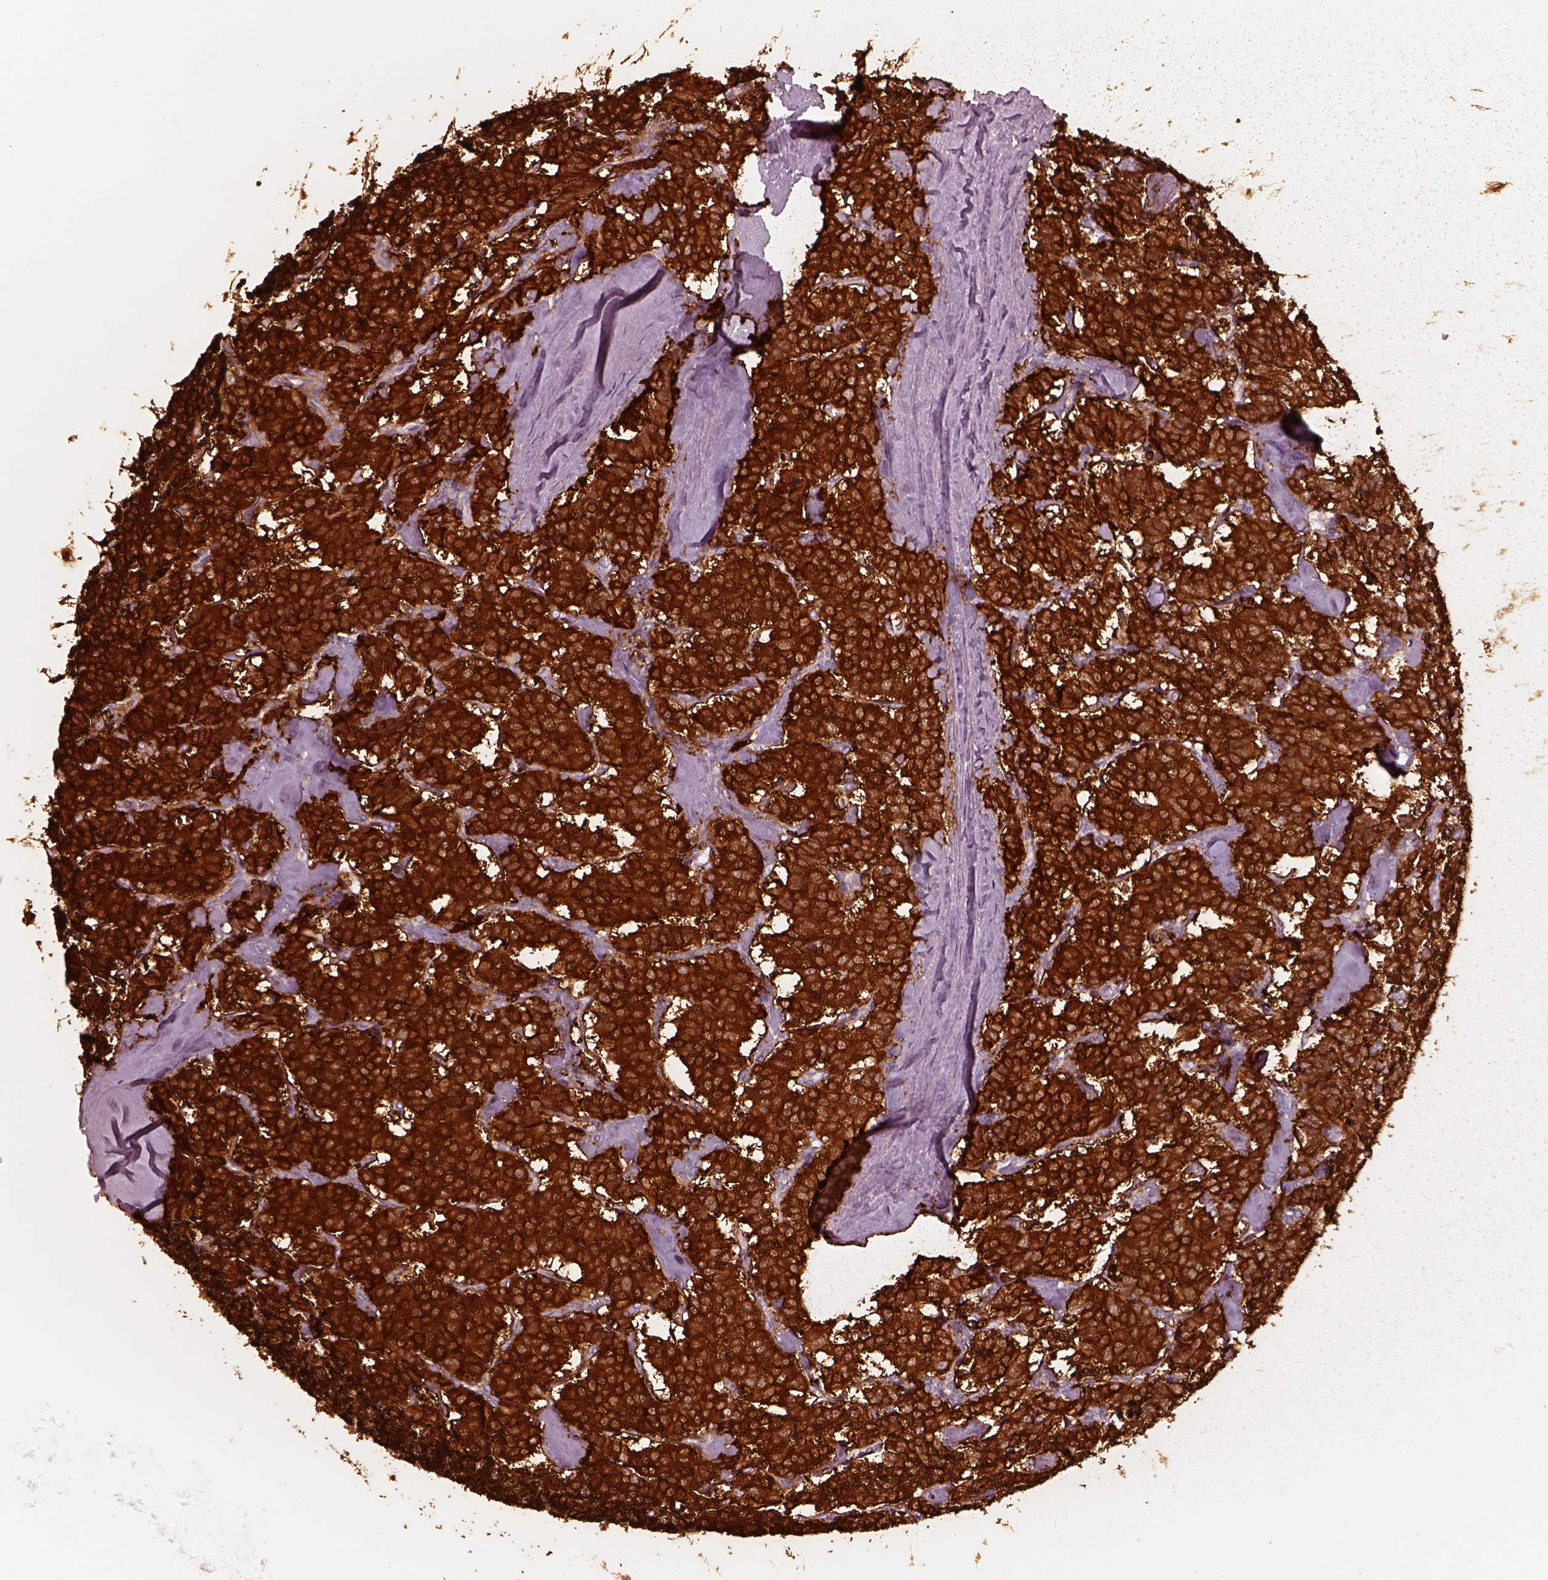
{"staining": {"intensity": "strong", "quantity": ">75%", "location": "cytoplasmic/membranous"}, "tissue": "carcinoid", "cell_type": "Tumor cells", "image_type": "cancer", "snomed": [{"axis": "morphology", "description": "Carcinoid, malignant, NOS"}, {"axis": "topography", "description": "Lung"}], "caption": "Protein expression analysis of carcinoid displays strong cytoplasmic/membranous staining in approximately >75% of tumor cells.", "gene": "CRYM", "patient": {"sex": "female", "age": 46}}